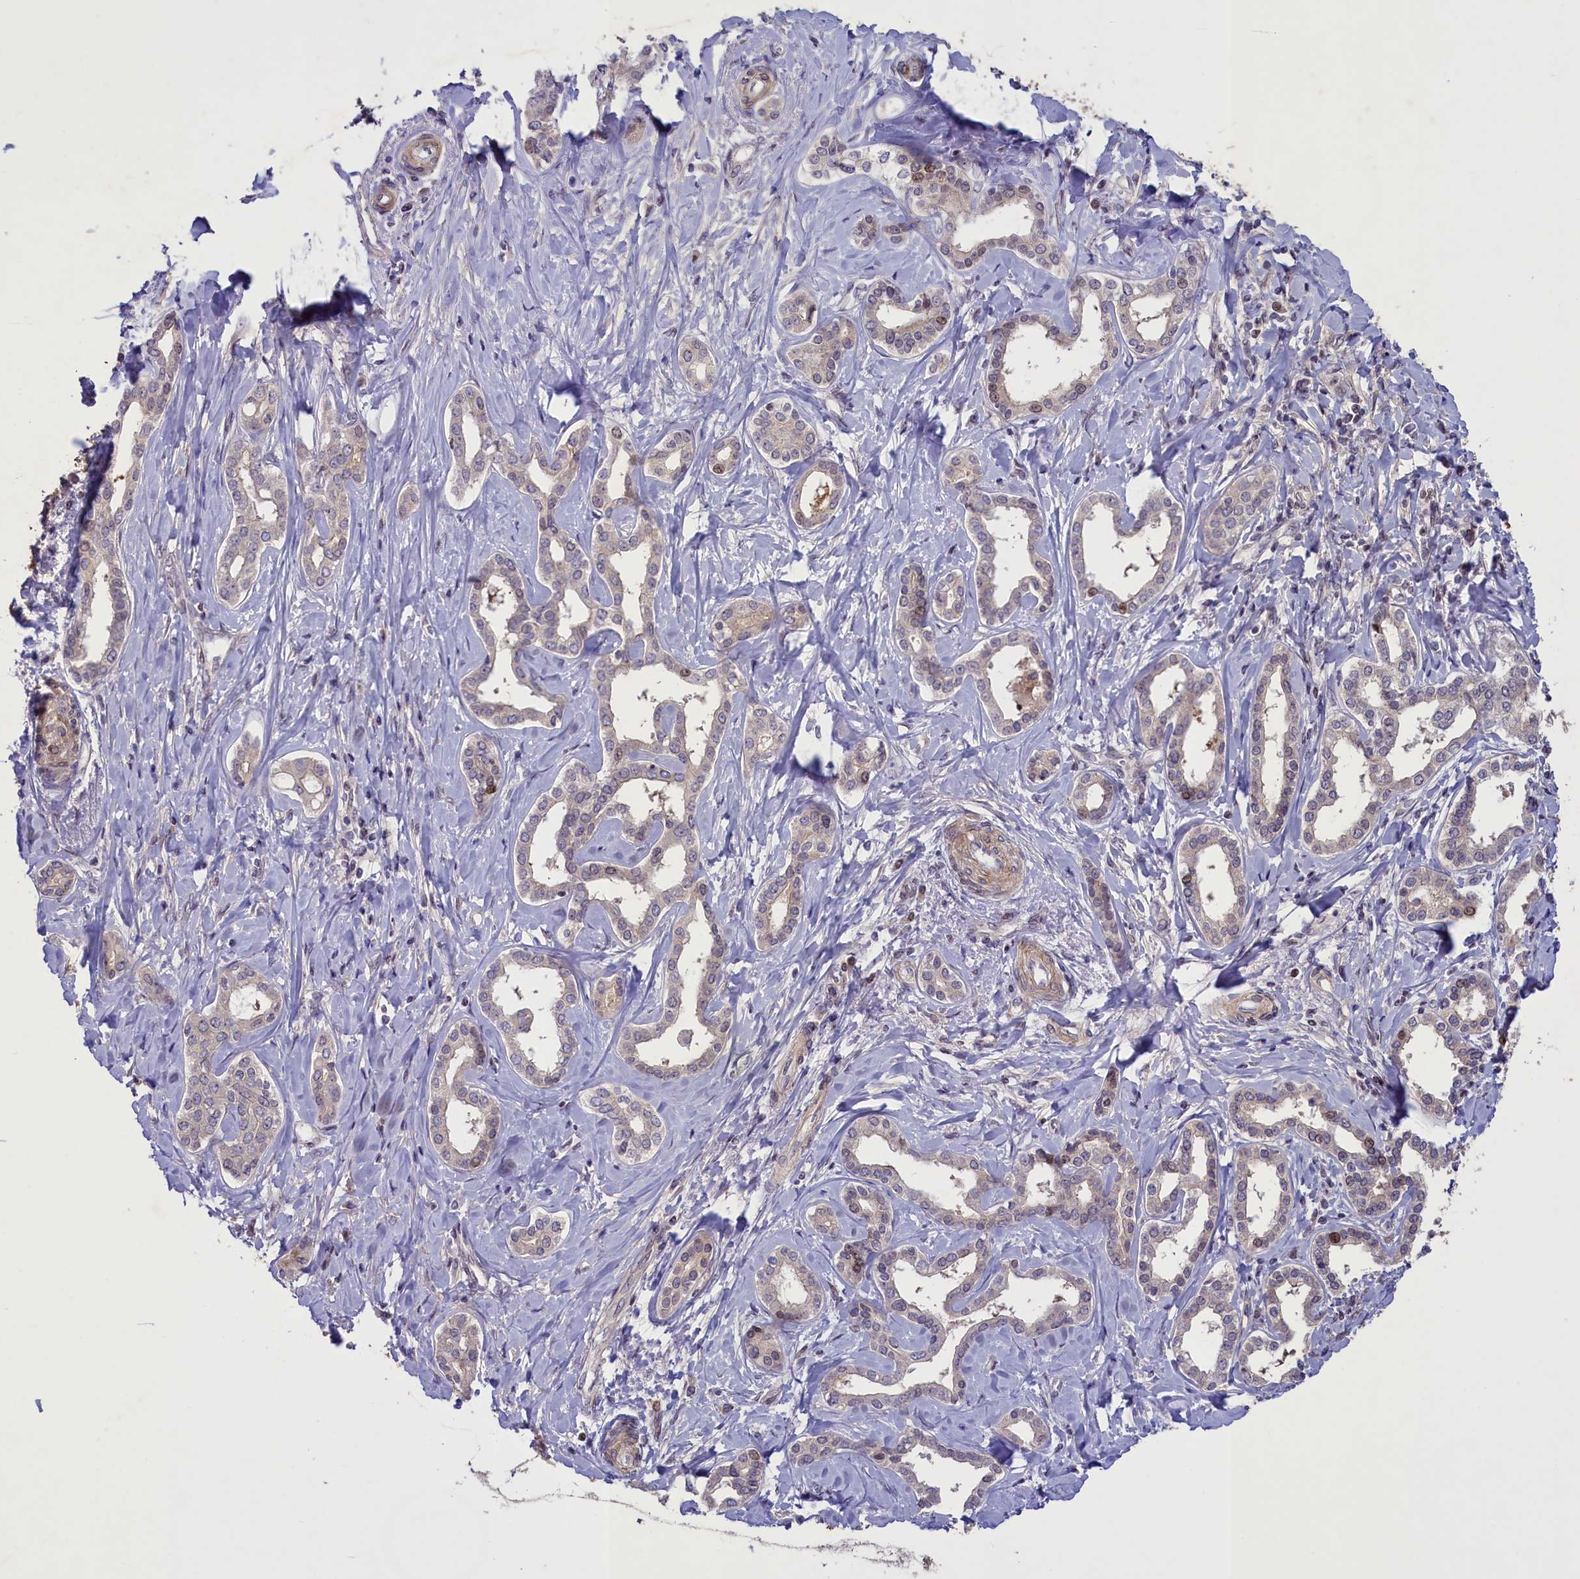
{"staining": {"intensity": "negative", "quantity": "none", "location": "none"}, "tissue": "liver cancer", "cell_type": "Tumor cells", "image_type": "cancer", "snomed": [{"axis": "morphology", "description": "Cholangiocarcinoma"}, {"axis": "topography", "description": "Liver"}], "caption": "This is an immunohistochemistry (IHC) photomicrograph of human liver cancer. There is no positivity in tumor cells.", "gene": "MAN2C1", "patient": {"sex": "female", "age": 77}}